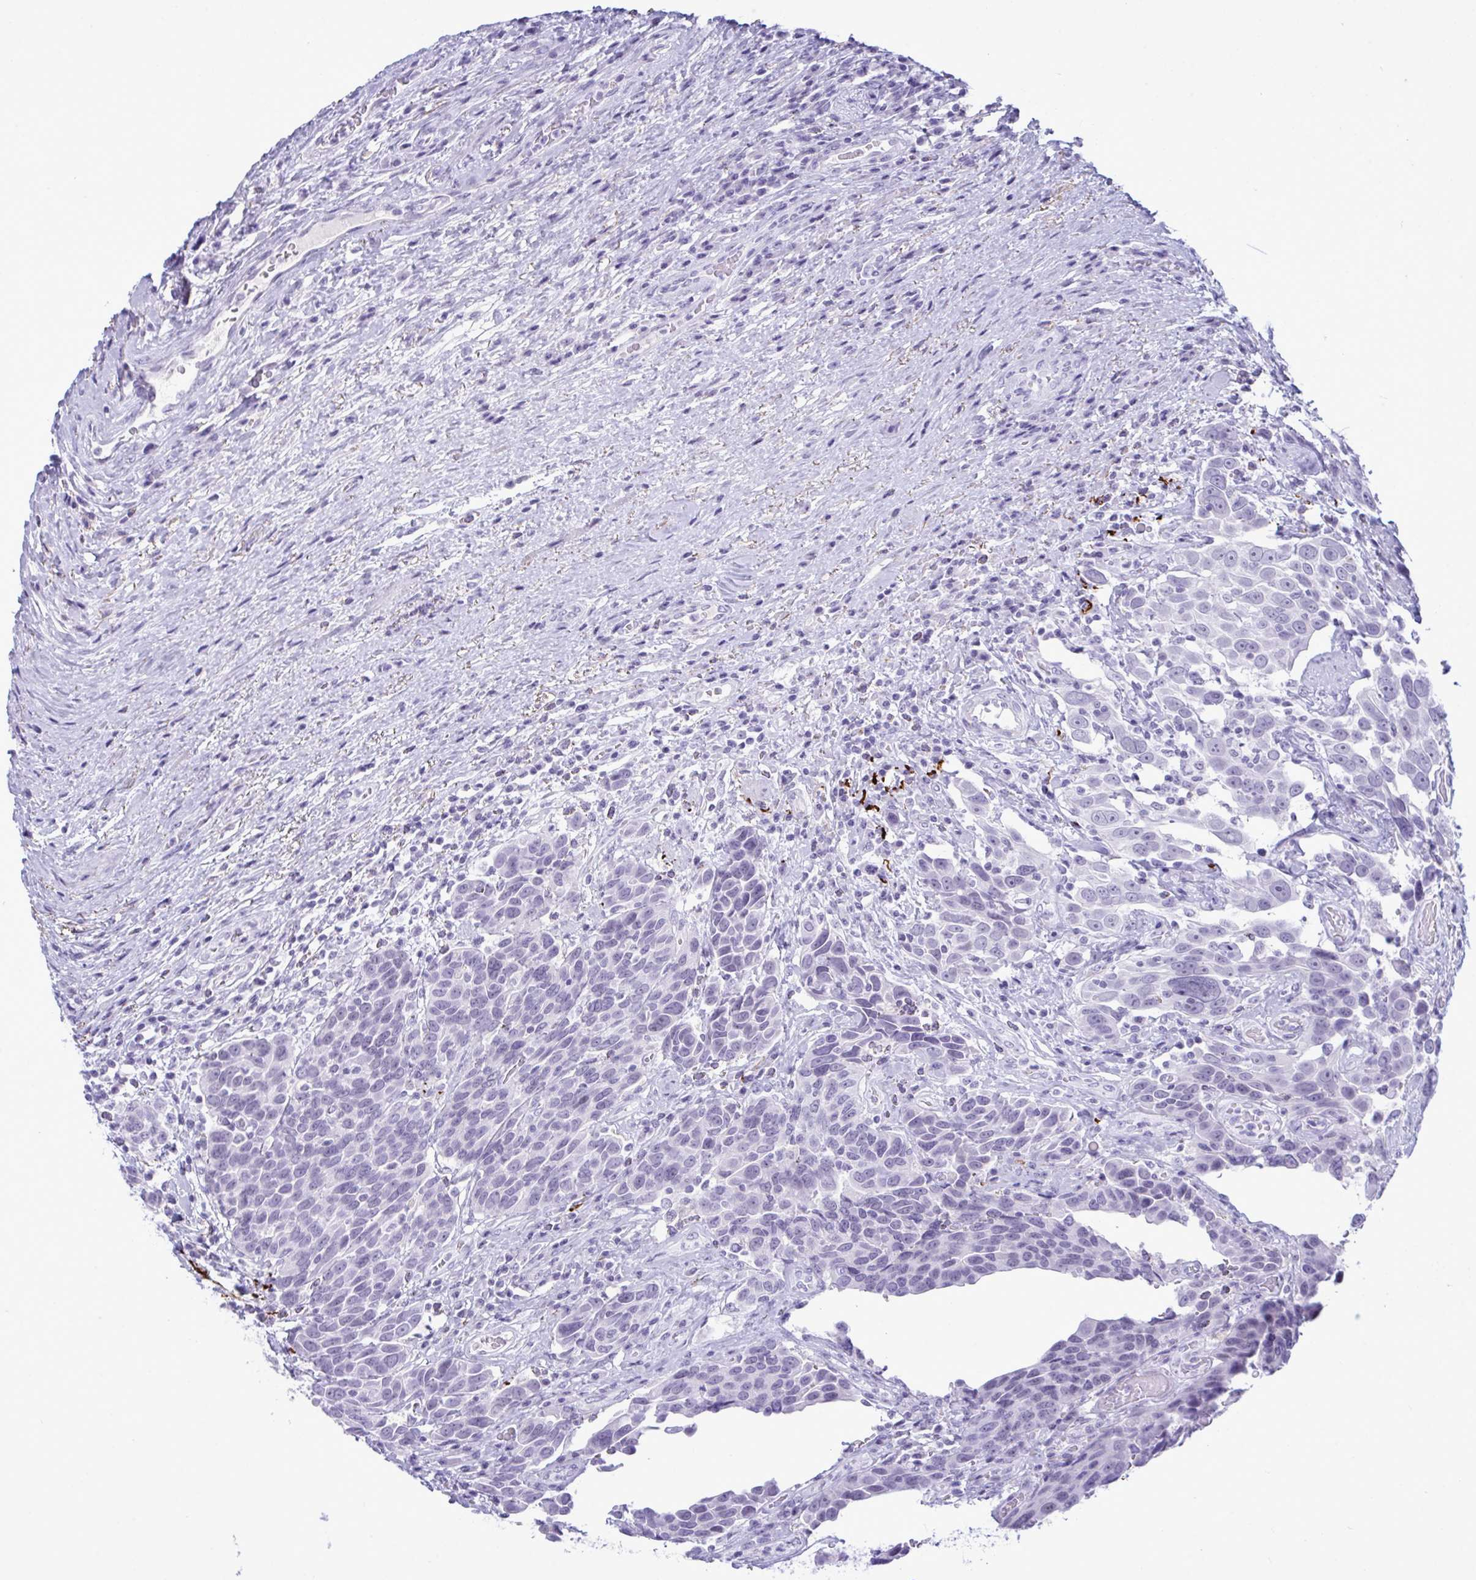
{"staining": {"intensity": "negative", "quantity": "none", "location": "none"}, "tissue": "urothelial cancer", "cell_type": "Tumor cells", "image_type": "cancer", "snomed": [{"axis": "morphology", "description": "Urothelial carcinoma, High grade"}, {"axis": "topography", "description": "Urinary bladder"}], "caption": "Urothelial carcinoma (high-grade) was stained to show a protein in brown. There is no significant expression in tumor cells.", "gene": "ELN", "patient": {"sex": "female", "age": 70}}